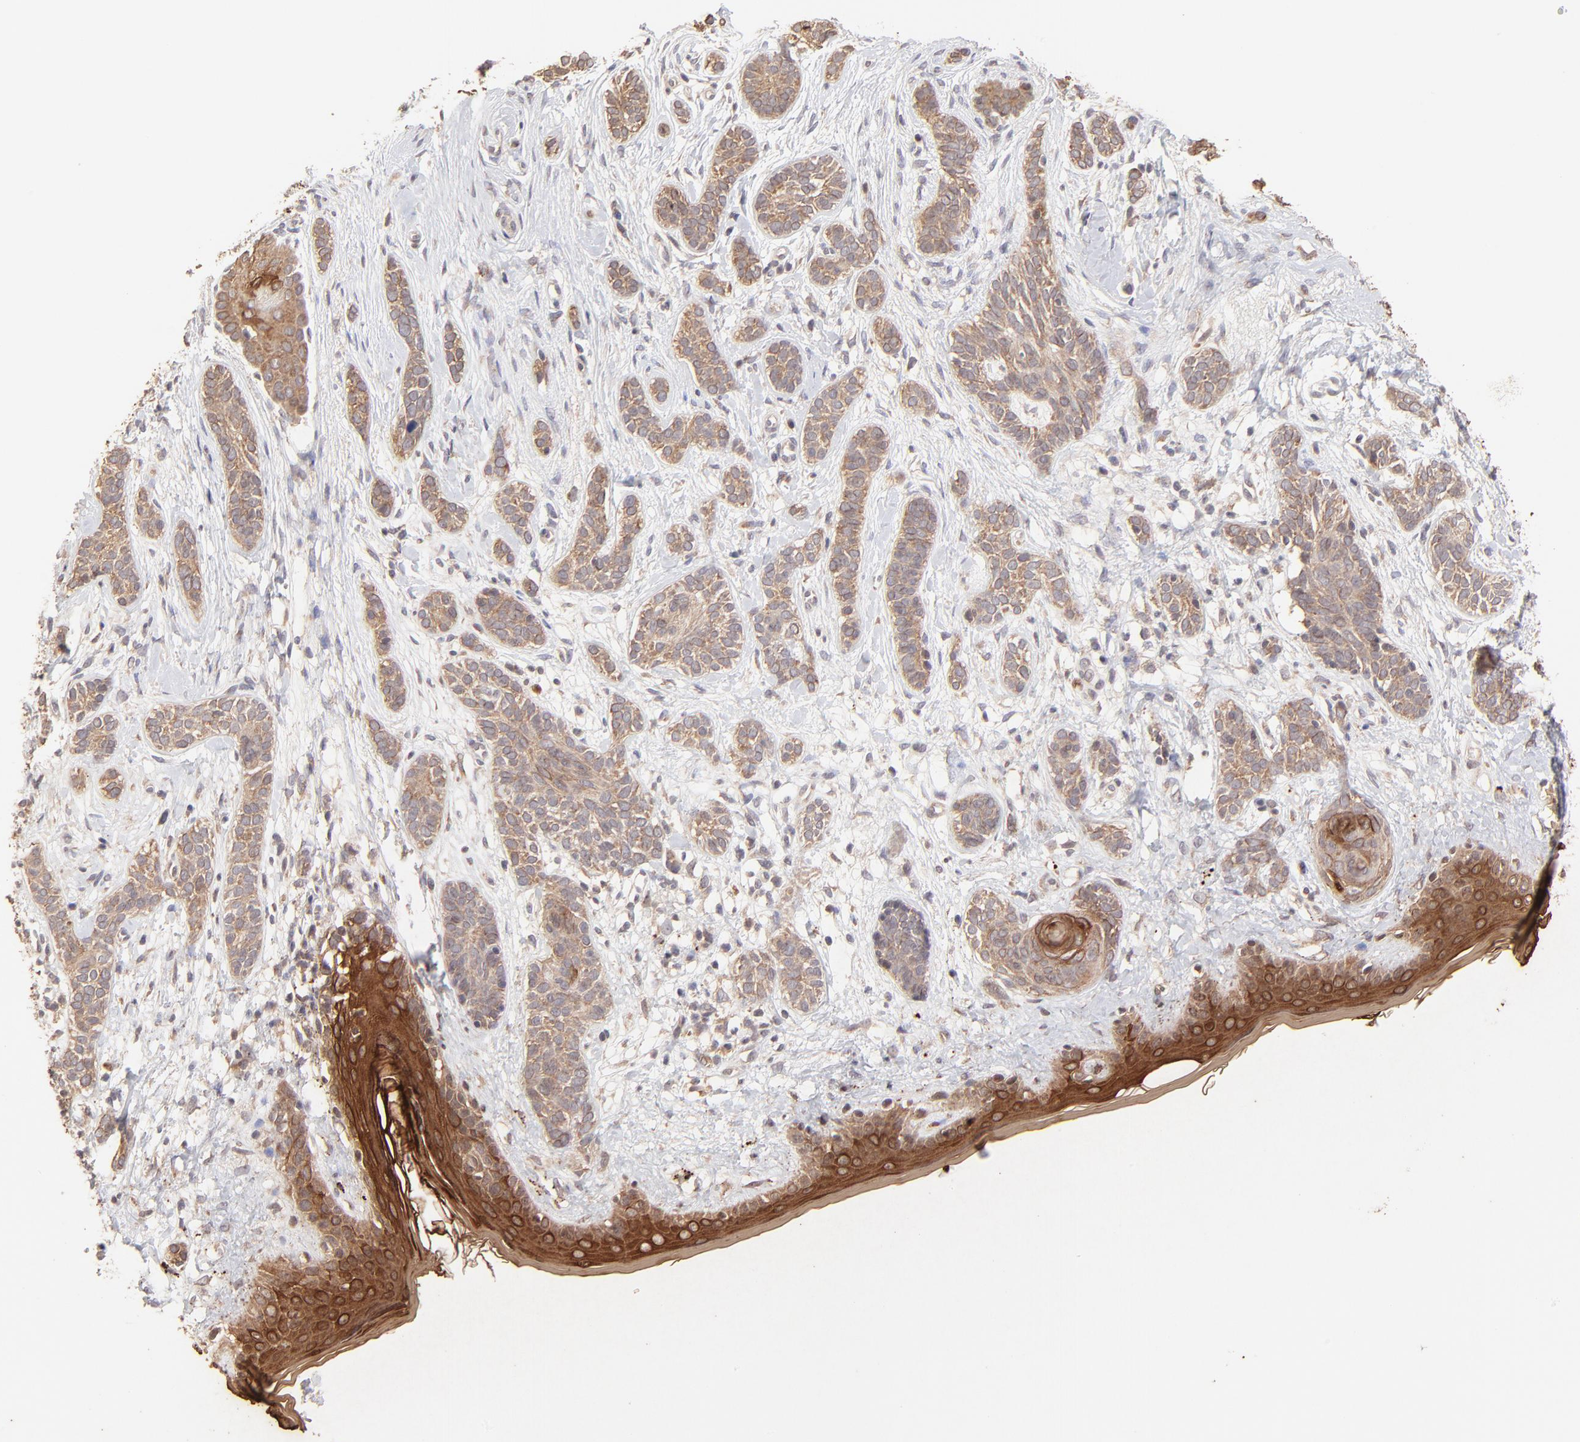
{"staining": {"intensity": "moderate", "quantity": ">75%", "location": "cytoplasmic/membranous"}, "tissue": "skin cancer", "cell_type": "Tumor cells", "image_type": "cancer", "snomed": [{"axis": "morphology", "description": "Normal tissue, NOS"}, {"axis": "morphology", "description": "Basal cell carcinoma"}, {"axis": "topography", "description": "Skin"}], "caption": "Moderate cytoplasmic/membranous protein expression is identified in approximately >75% of tumor cells in skin cancer.", "gene": "TNRC6B", "patient": {"sex": "male", "age": 63}}